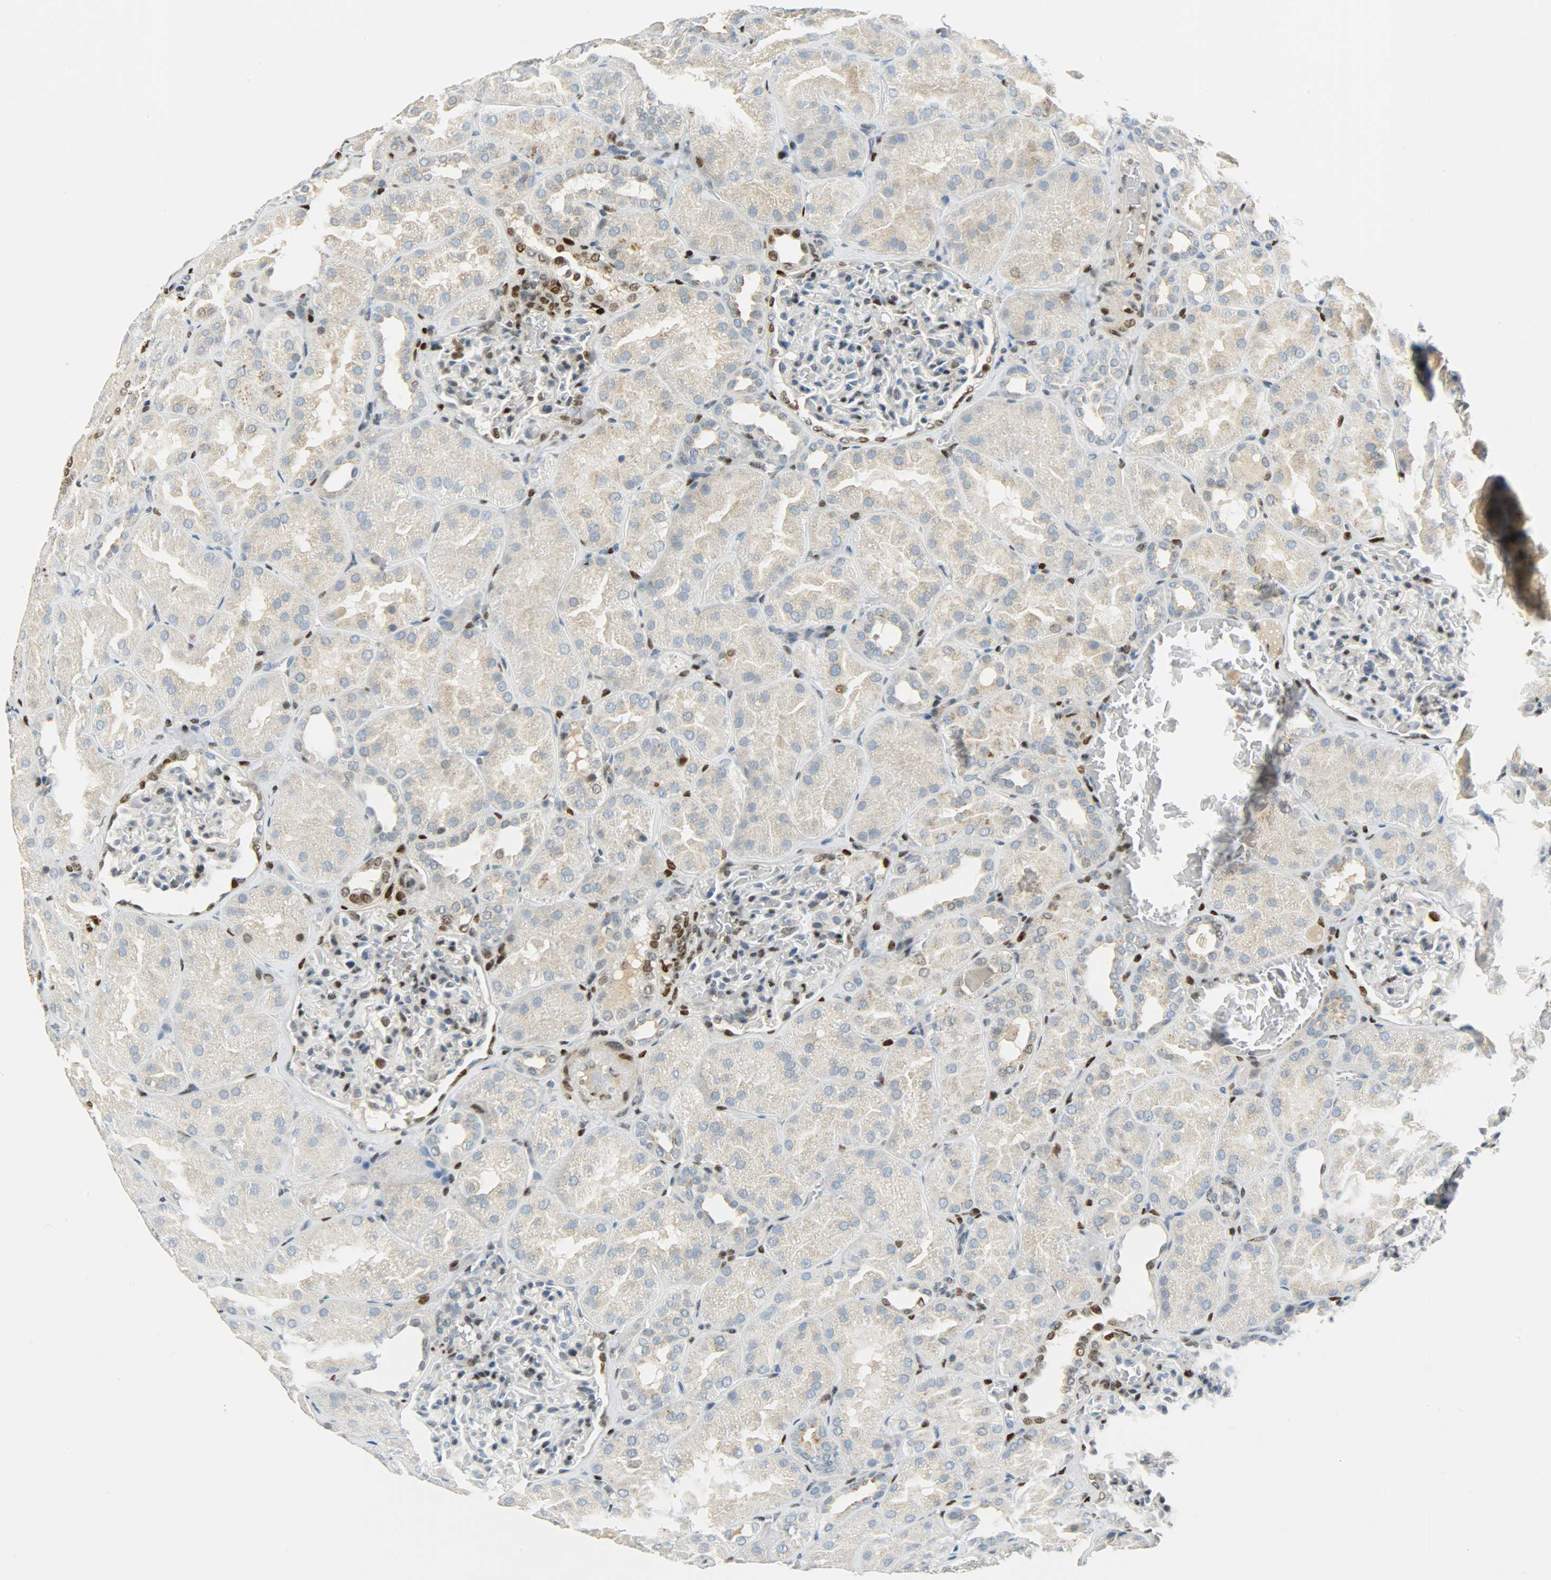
{"staining": {"intensity": "moderate", "quantity": "25%-75%", "location": "nuclear"}, "tissue": "kidney", "cell_type": "Cells in glomeruli", "image_type": "normal", "snomed": [{"axis": "morphology", "description": "Normal tissue, NOS"}, {"axis": "topography", "description": "Kidney"}], "caption": "Kidney stained with DAB (3,3'-diaminobenzidine) IHC exhibits medium levels of moderate nuclear staining in about 25%-75% of cells in glomeruli. The staining was performed using DAB to visualize the protein expression in brown, while the nuclei were stained in blue with hematoxylin (Magnification: 20x).", "gene": "JUNB", "patient": {"sex": "male", "age": 28}}